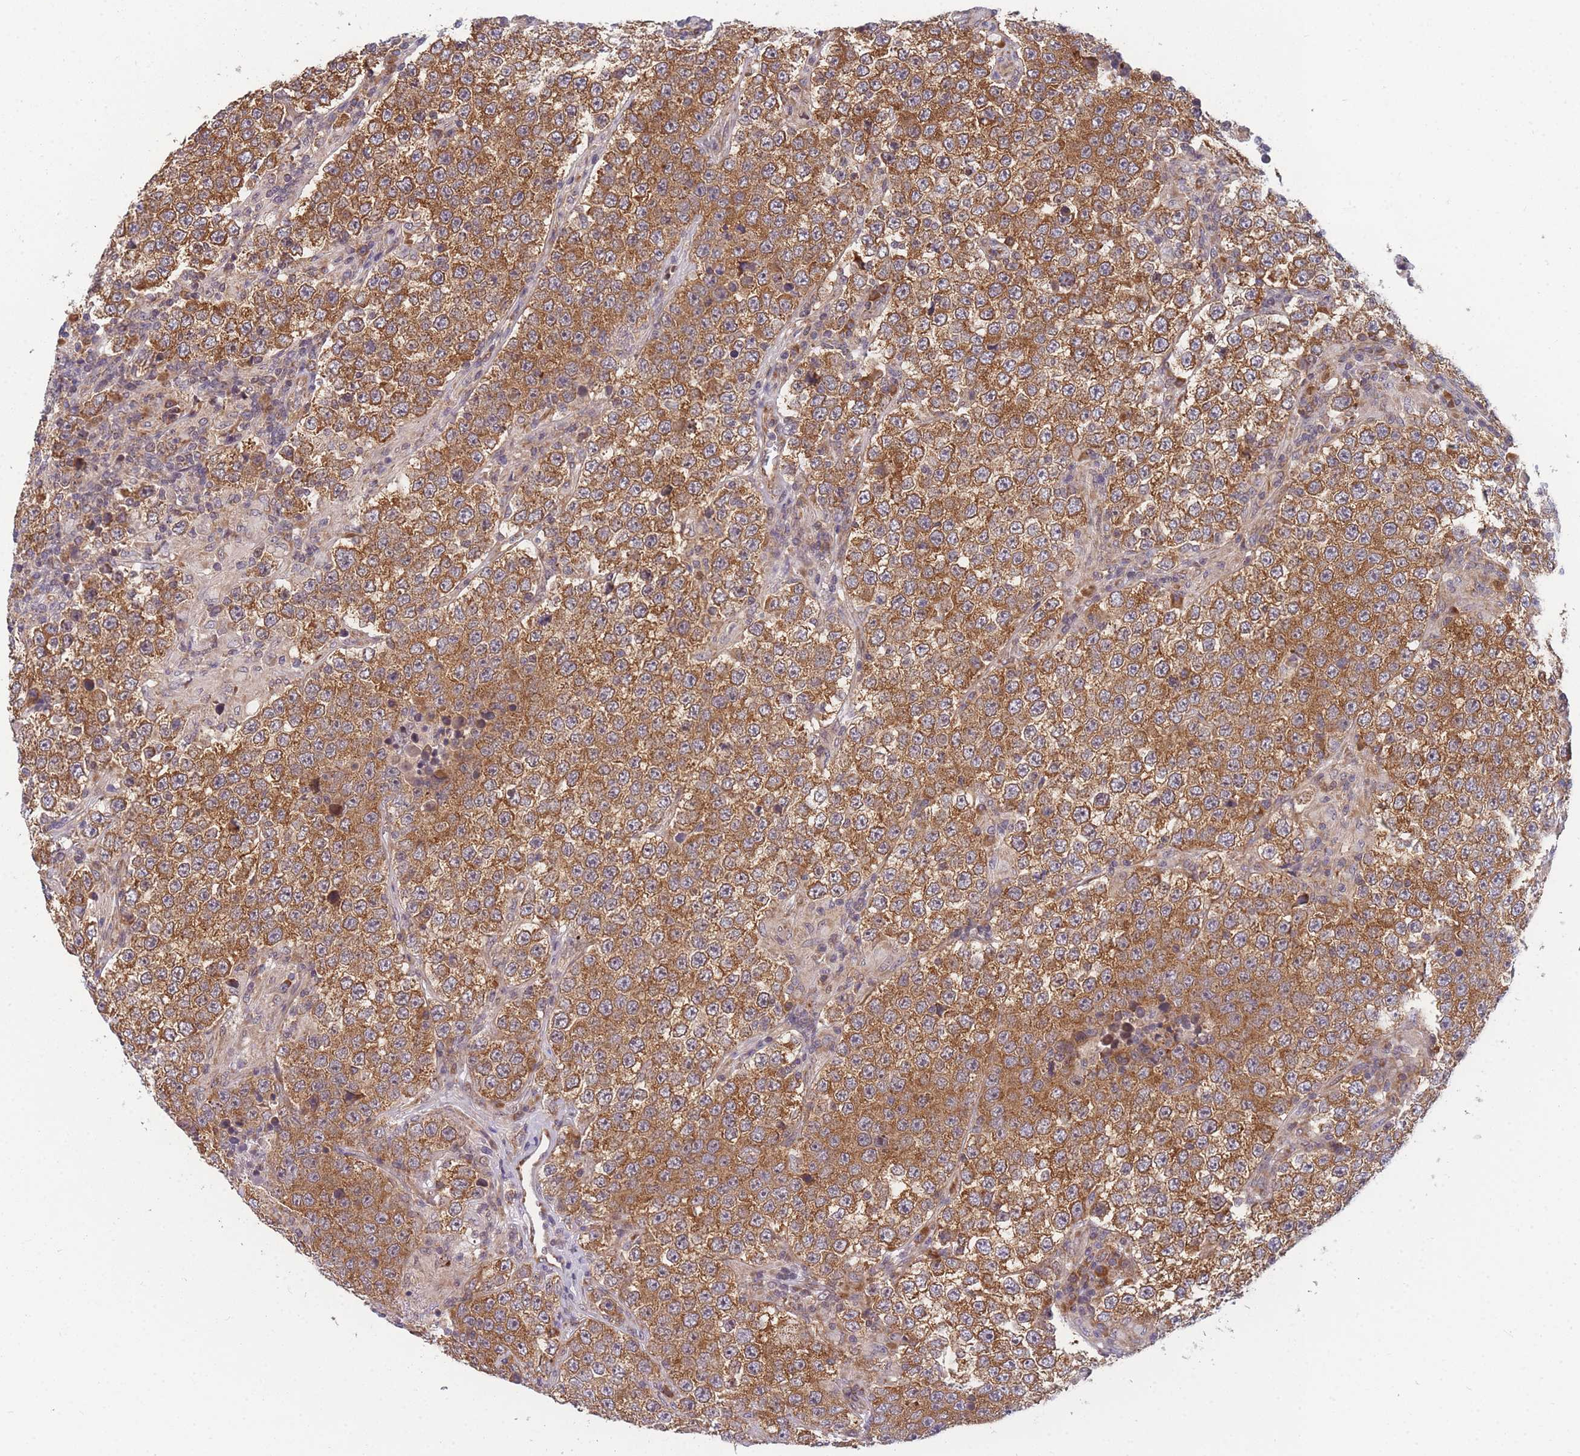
{"staining": {"intensity": "moderate", "quantity": ">75%", "location": "cytoplasmic/membranous"}, "tissue": "testis cancer", "cell_type": "Tumor cells", "image_type": "cancer", "snomed": [{"axis": "morphology", "description": "Normal tissue, NOS"}, {"axis": "morphology", "description": "Urothelial carcinoma, High grade"}, {"axis": "morphology", "description": "Seminoma, NOS"}, {"axis": "morphology", "description": "Carcinoma, Embryonal, NOS"}, {"axis": "topography", "description": "Urinary bladder"}, {"axis": "topography", "description": "Testis"}], "caption": "A brown stain highlights moderate cytoplasmic/membranous expression of a protein in testis cancer (seminoma) tumor cells.", "gene": "MRPL23", "patient": {"sex": "male", "age": 41}}